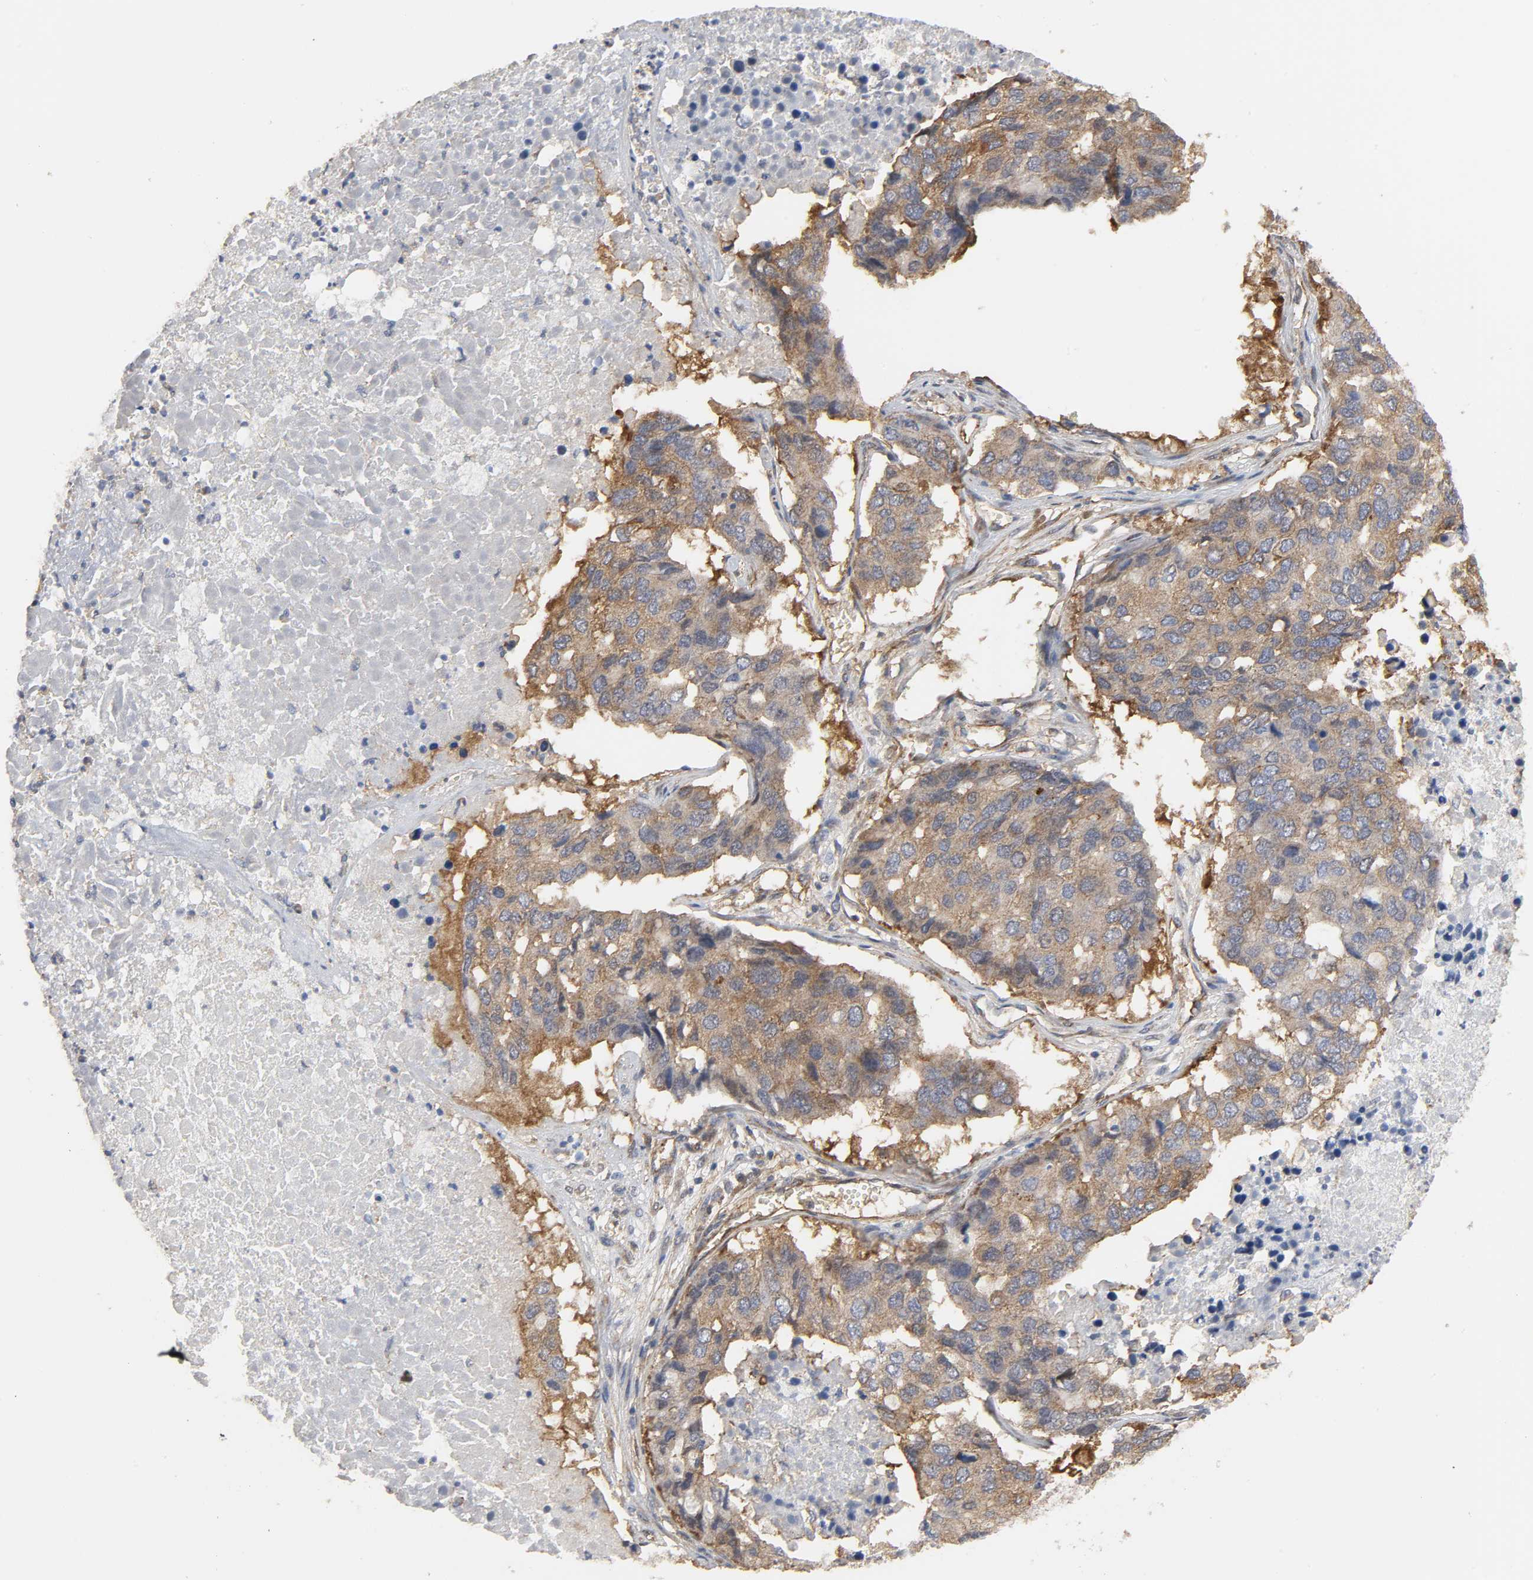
{"staining": {"intensity": "moderate", "quantity": ">75%", "location": "cytoplasmic/membranous"}, "tissue": "pancreatic cancer", "cell_type": "Tumor cells", "image_type": "cancer", "snomed": [{"axis": "morphology", "description": "Adenocarcinoma, NOS"}, {"axis": "topography", "description": "Pancreas"}], "caption": "Brown immunohistochemical staining in pancreatic cancer (adenocarcinoma) shows moderate cytoplasmic/membranous expression in approximately >75% of tumor cells.", "gene": "SH3GLB1", "patient": {"sex": "male", "age": 50}}